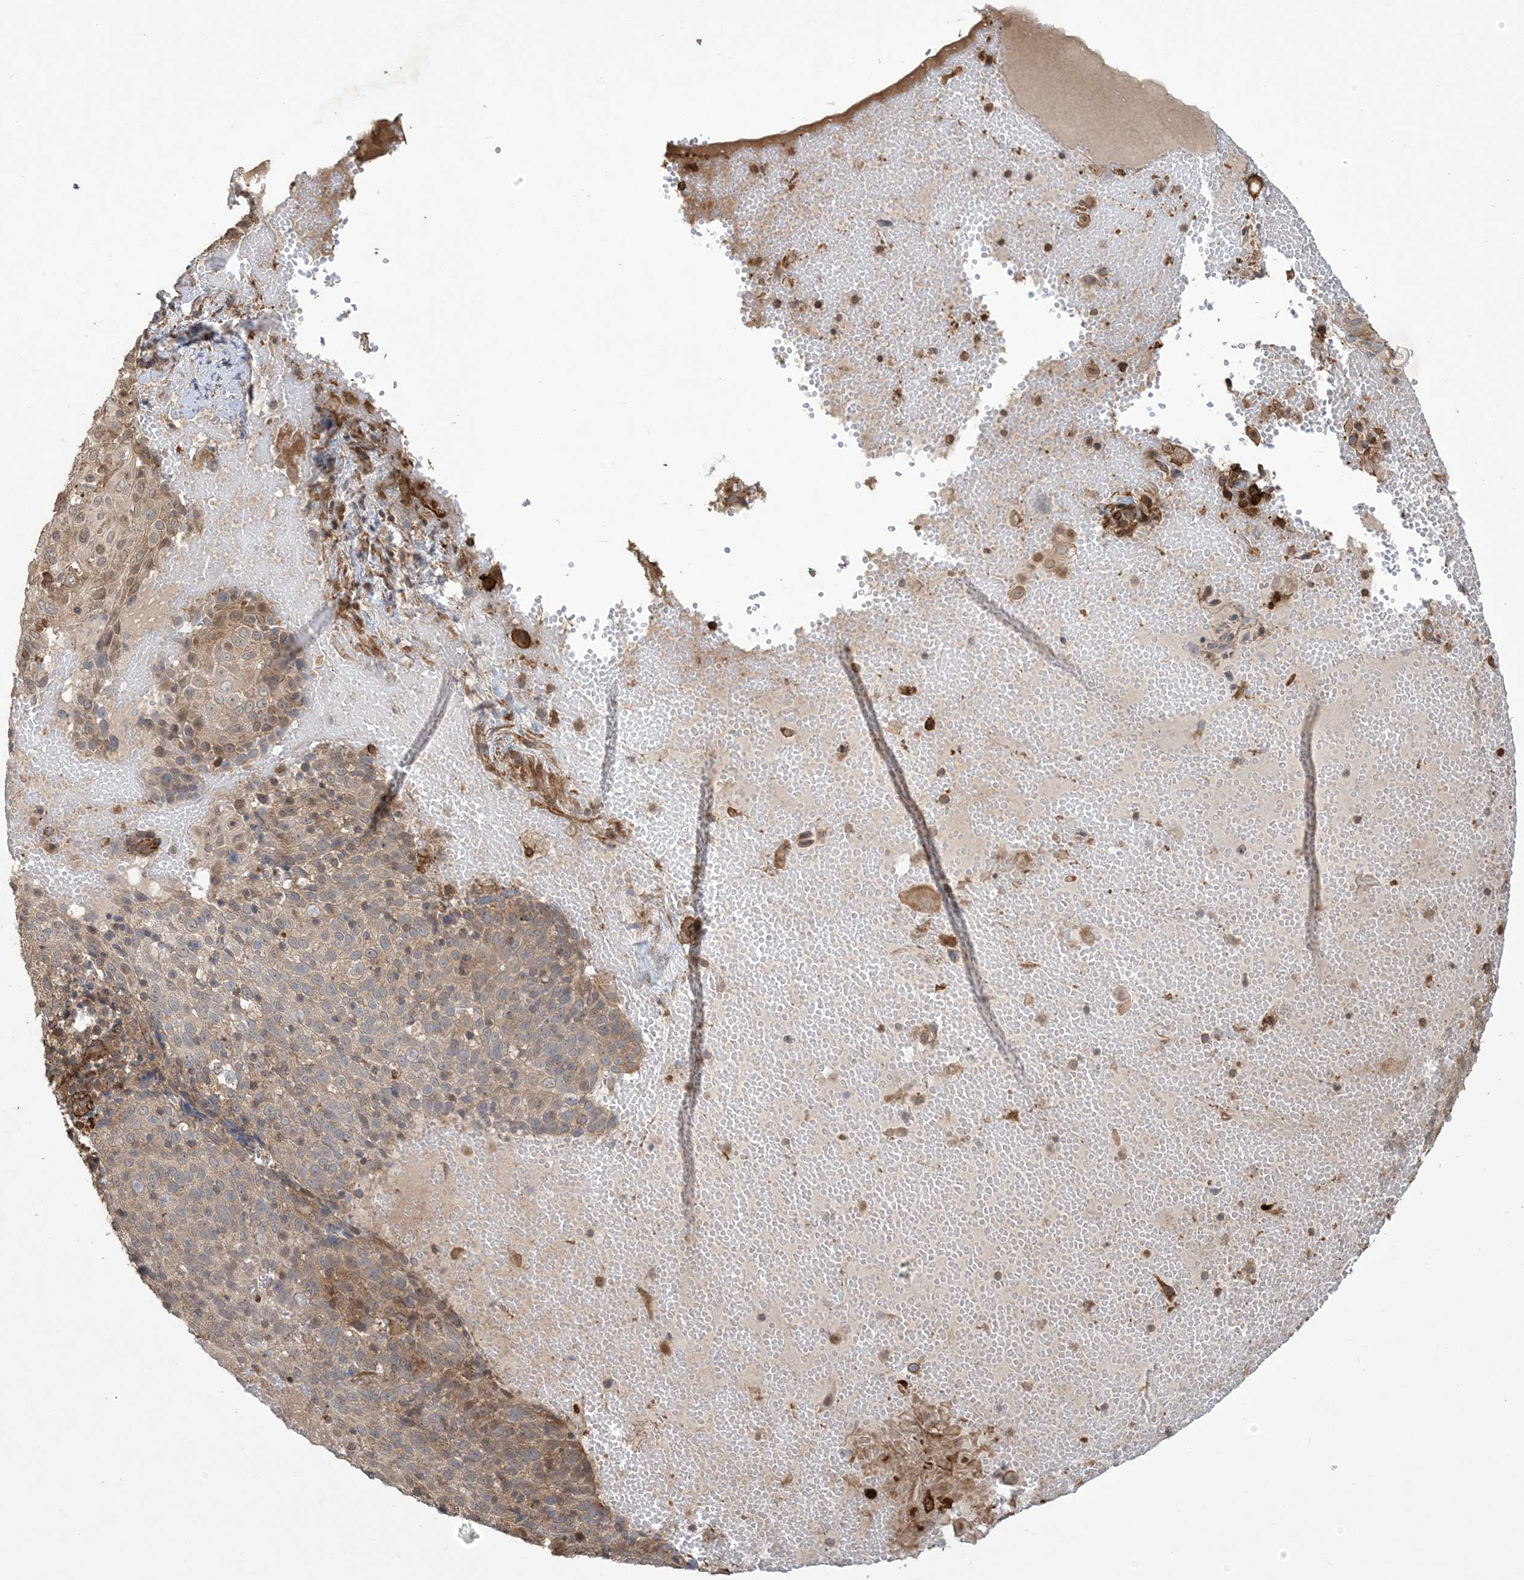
{"staining": {"intensity": "weak", "quantity": ">75%", "location": "cytoplasmic/membranous"}, "tissue": "cervical cancer", "cell_type": "Tumor cells", "image_type": "cancer", "snomed": [{"axis": "morphology", "description": "Squamous cell carcinoma, NOS"}, {"axis": "topography", "description": "Cervix"}], "caption": "Cervical squamous cell carcinoma stained with a protein marker demonstrates weak staining in tumor cells.", "gene": "KLHL18", "patient": {"sex": "female", "age": 74}}